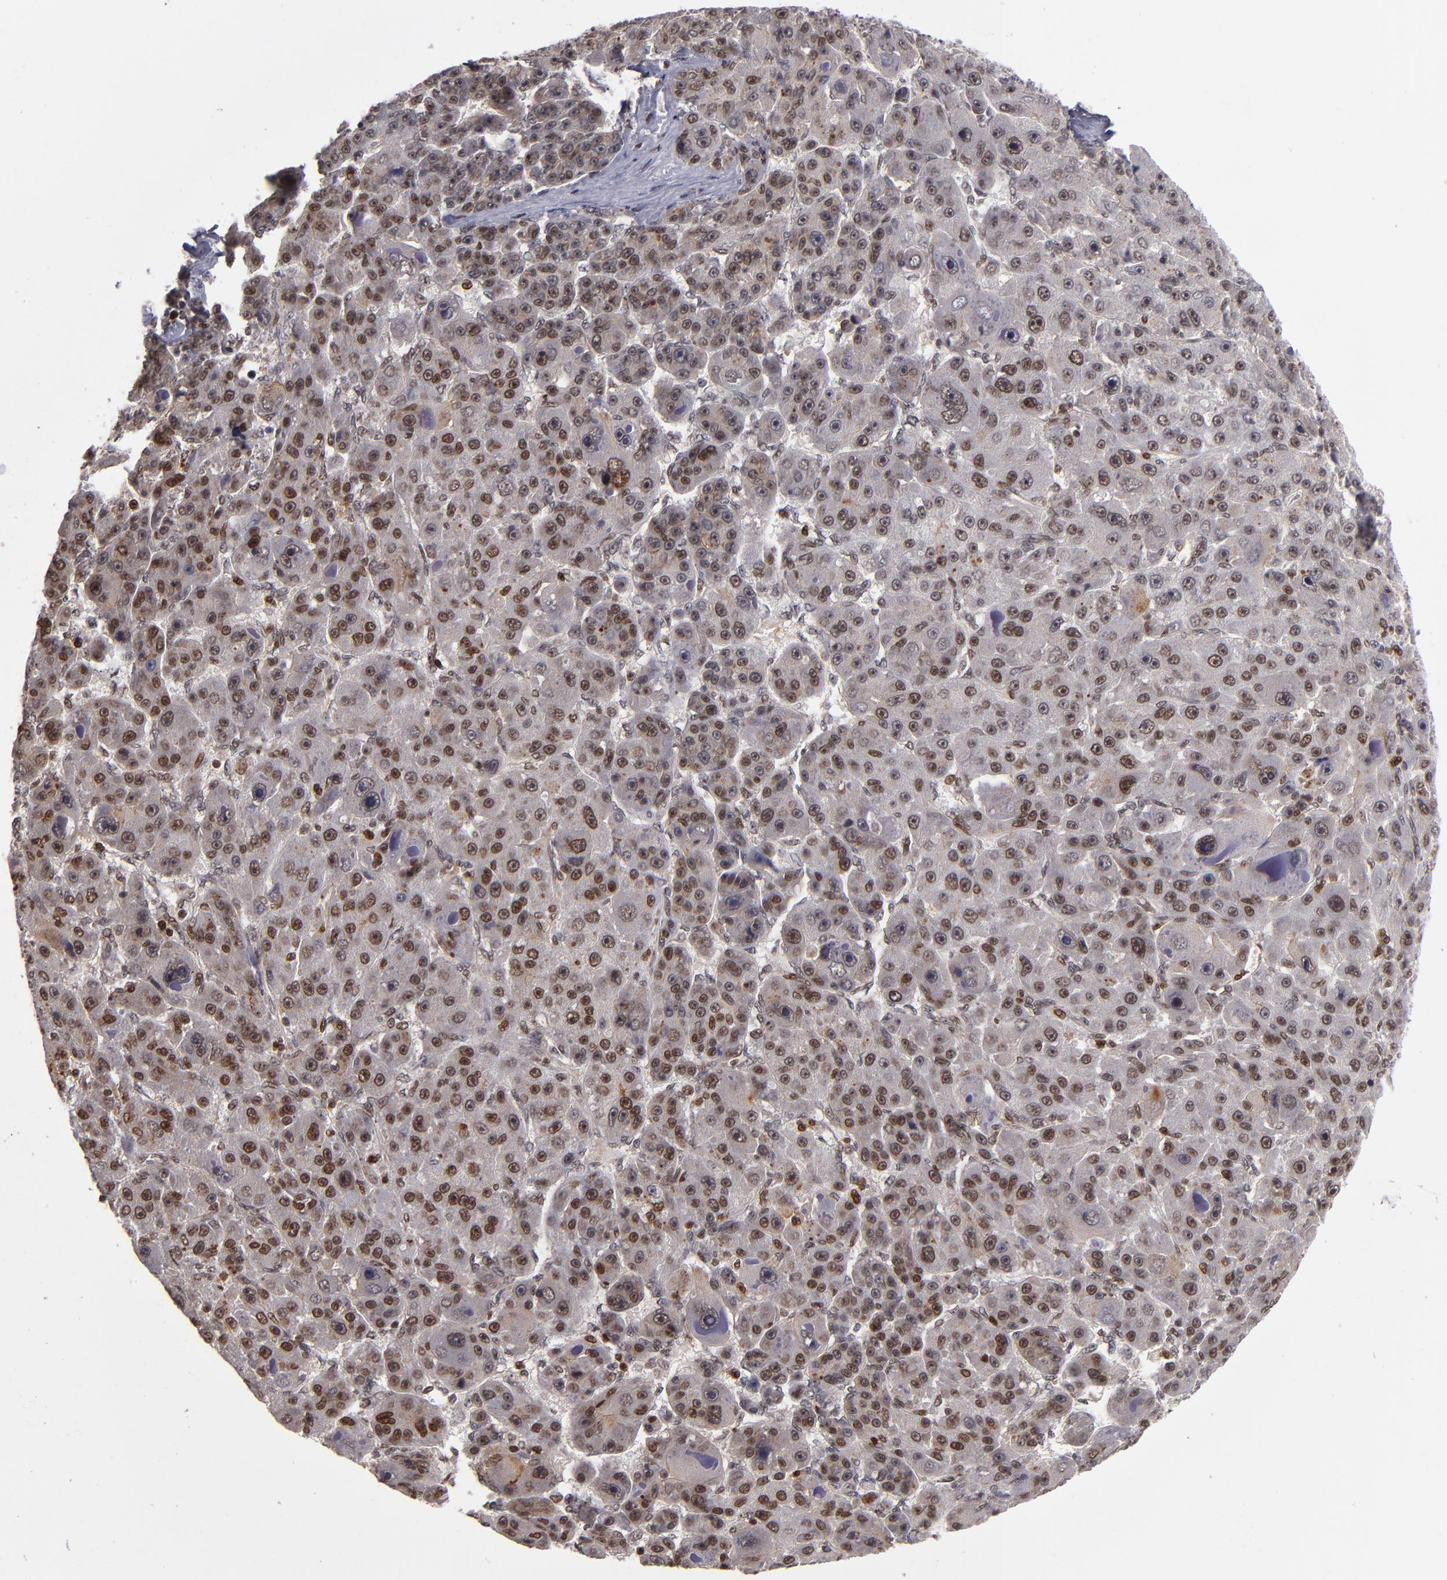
{"staining": {"intensity": "moderate", "quantity": "25%-75%", "location": "nuclear"}, "tissue": "liver cancer", "cell_type": "Tumor cells", "image_type": "cancer", "snomed": [{"axis": "morphology", "description": "Carcinoma, Hepatocellular, NOS"}, {"axis": "topography", "description": "Liver"}], "caption": "Liver cancer stained with a protein marker displays moderate staining in tumor cells.", "gene": "KDM6A", "patient": {"sex": "male", "age": 76}}